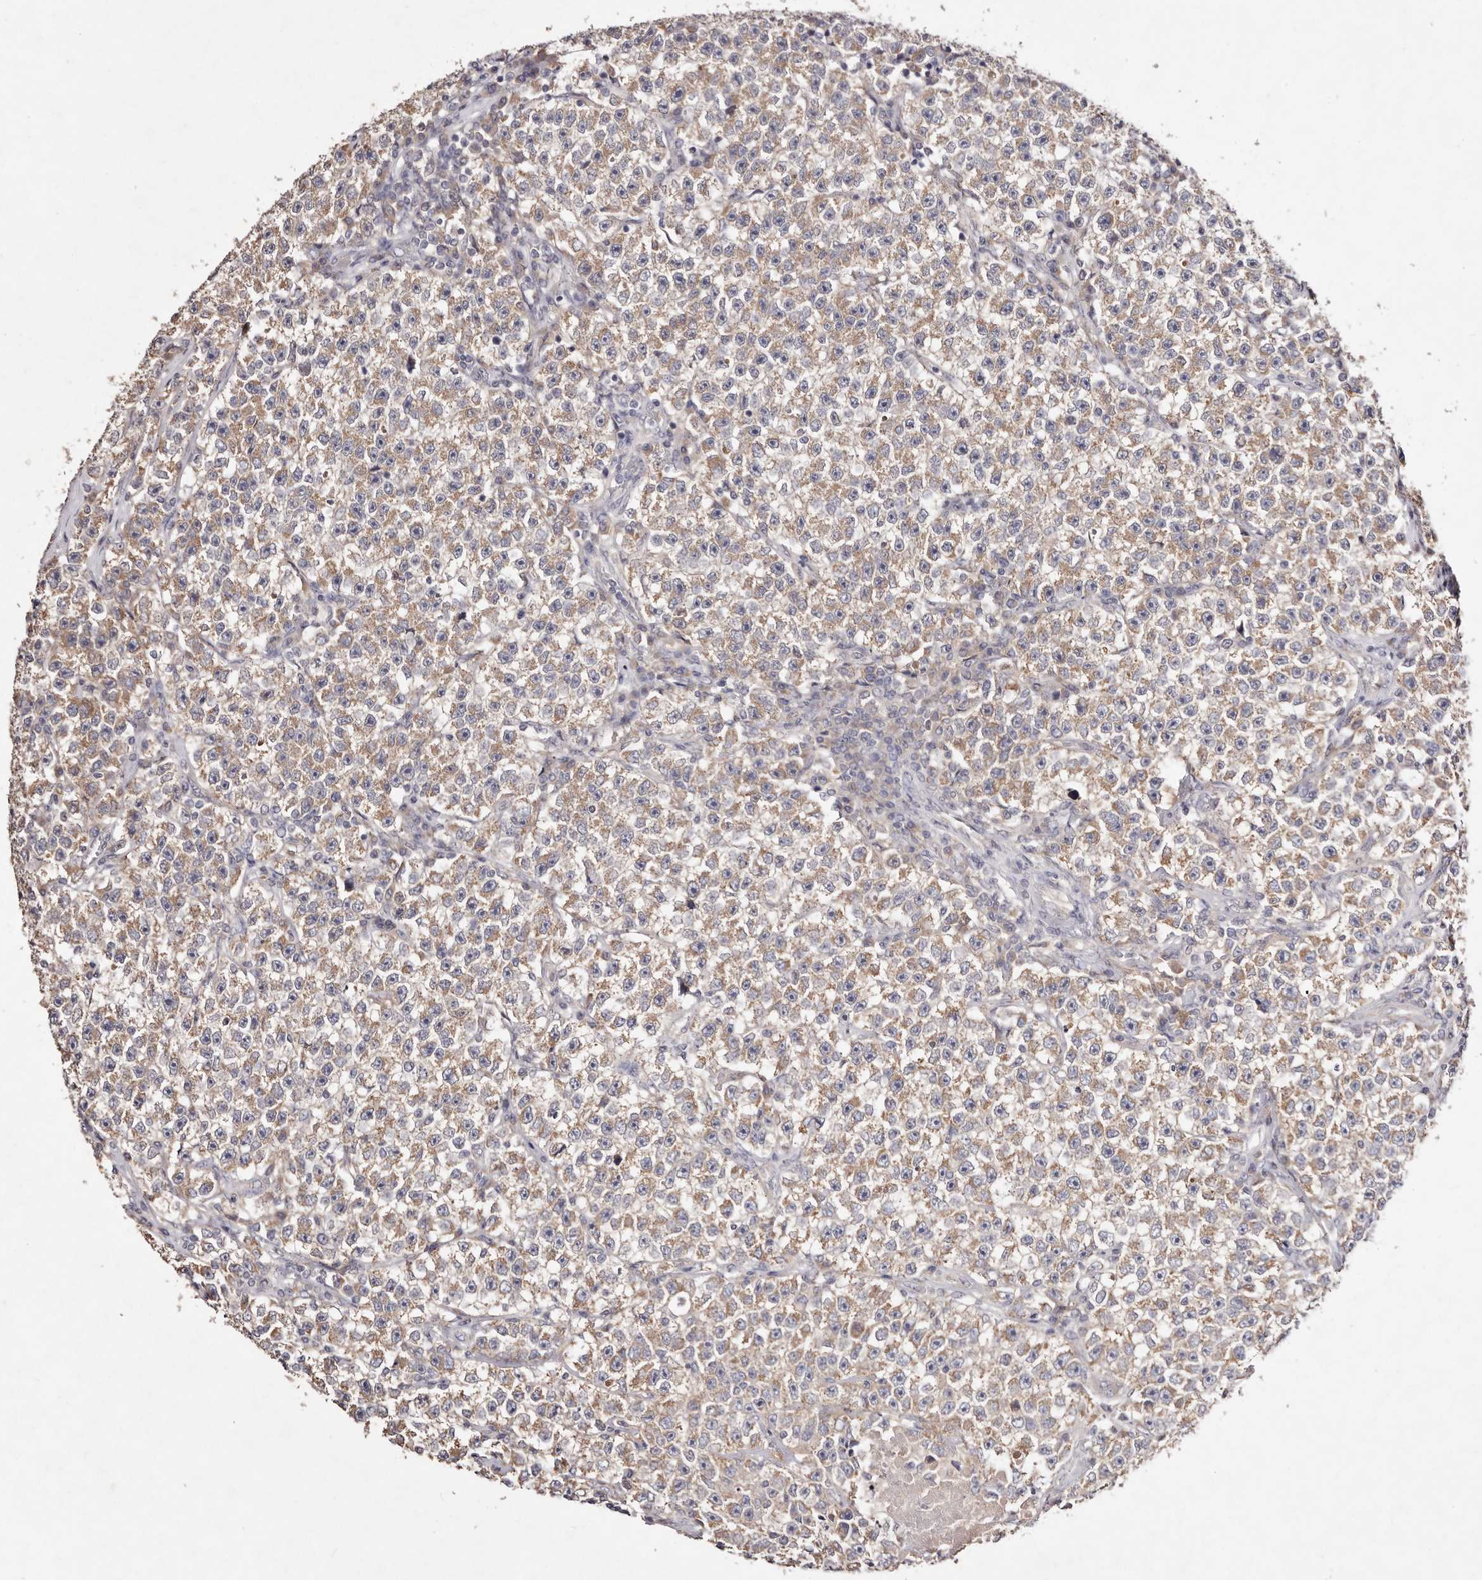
{"staining": {"intensity": "weak", "quantity": ">75%", "location": "cytoplasmic/membranous"}, "tissue": "testis cancer", "cell_type": "Tumor cells", "image_type": "cancer", "snomed": [{"axis": "morphology", "description": "Seminoma, NOS"}, {"axis": "topography", "description": "Testis"}], "caption": "Weak cytoplasmic/membranous protein staining is present in about >75% of tumor cells in seminoma (testis). The staining was performed using DAB to visualize the protein expression in brown, while the nuclei were stained in blue with hematoxylin (Magnification: 20x).", "gene": "TSC2", "patient": {"sex": "male", "age": 22}}